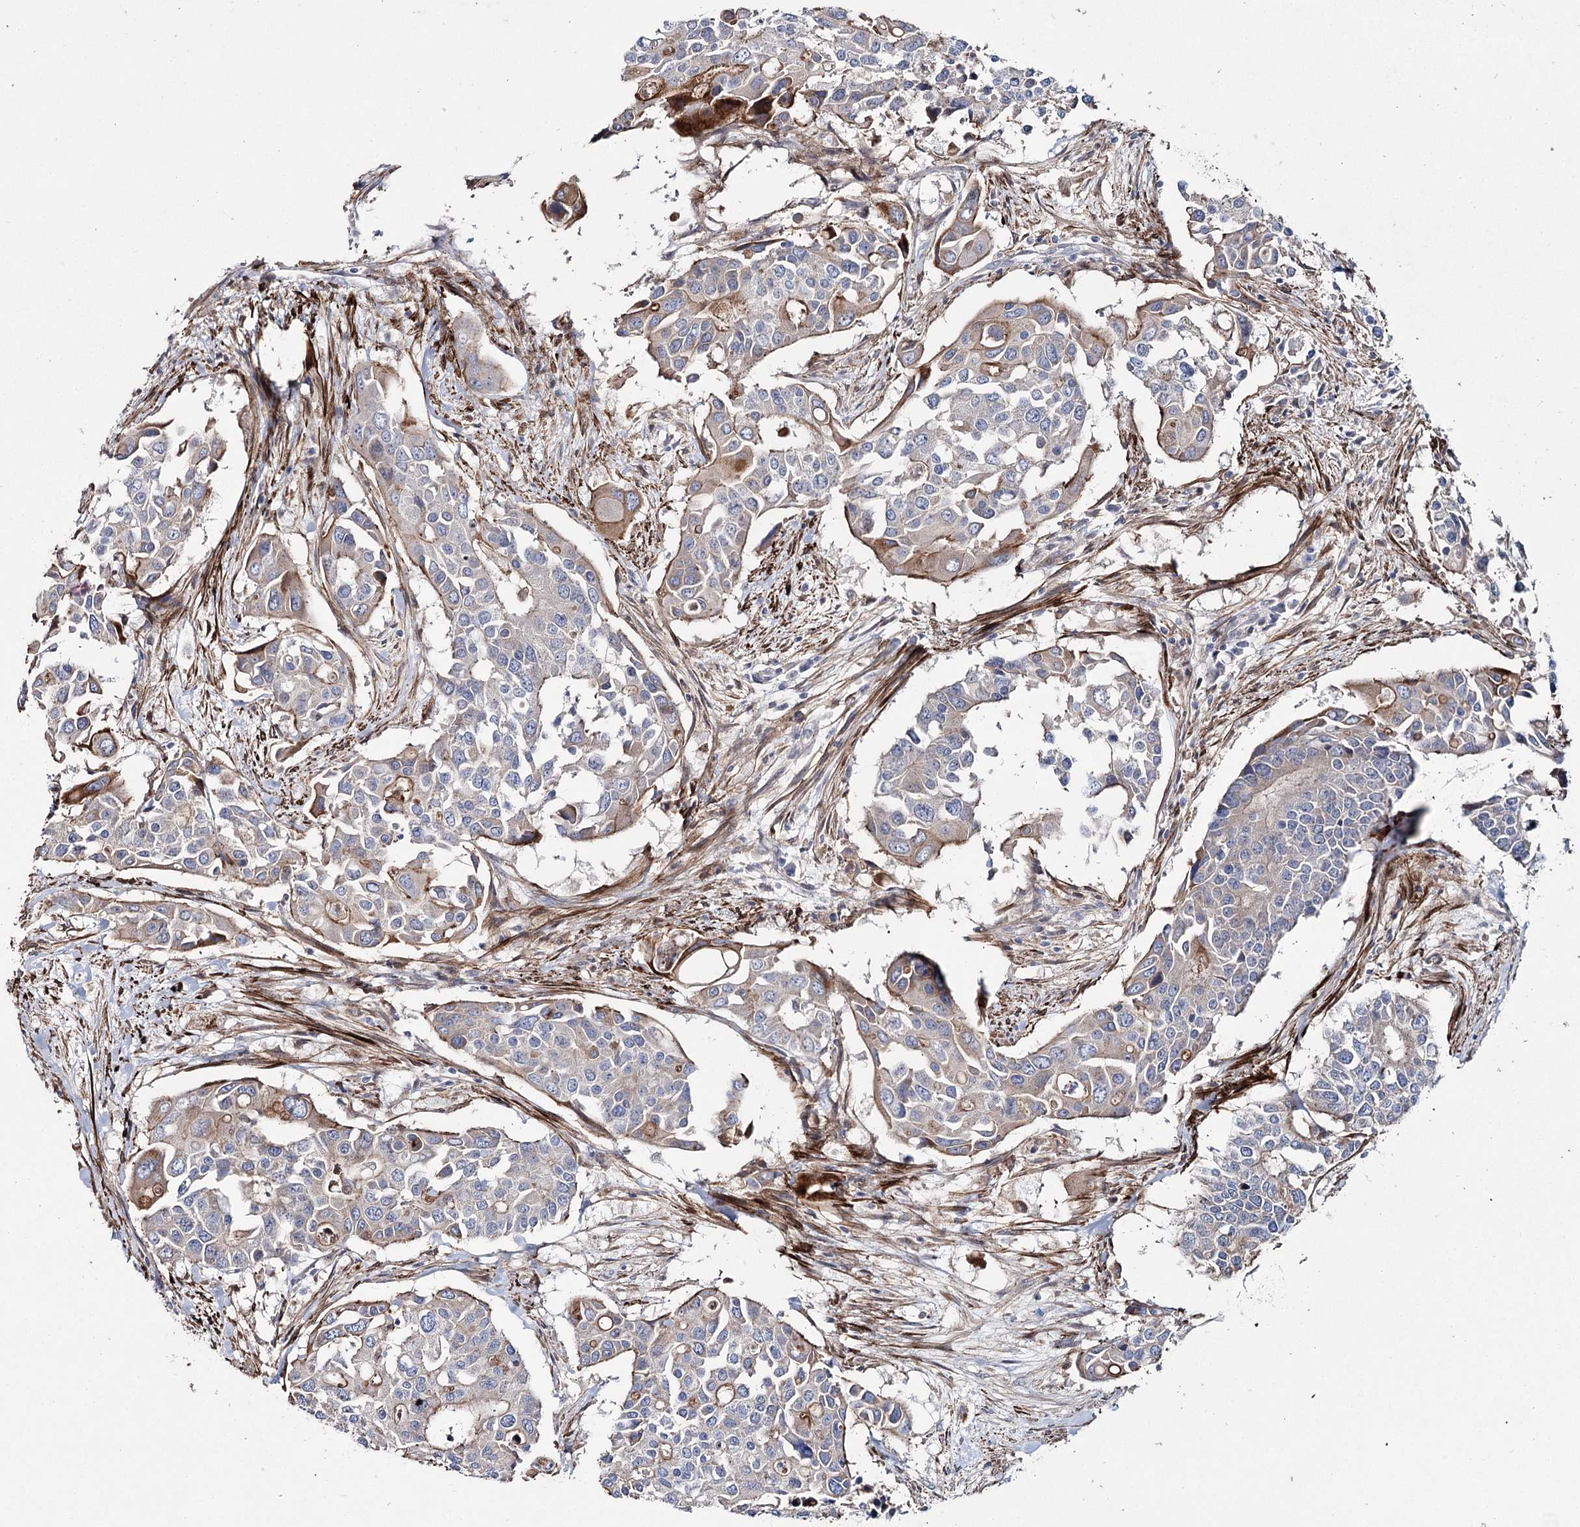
{"staining": {"intensity": "weak", "quantity": "<25%", "location": "cytoplasmic/membranous"}, "tissue": "colorectal cancer", "cell_type": "Tumor cells", "image_type": "cancer", "snomed": [{"axis": "morphology", "description": "Adenocarcinoma, NOS"}, {"axis": "topography", "description": "Colon"}], "caption": "An immunohistochemistry photomicrograph of adenocarcinoma (colorectal) is shown. There is no staining in tumor cells of adenocarcinoma (colorectal).", "gene": "SUMF1", "patient": {"sex": "male", "age": 77}}